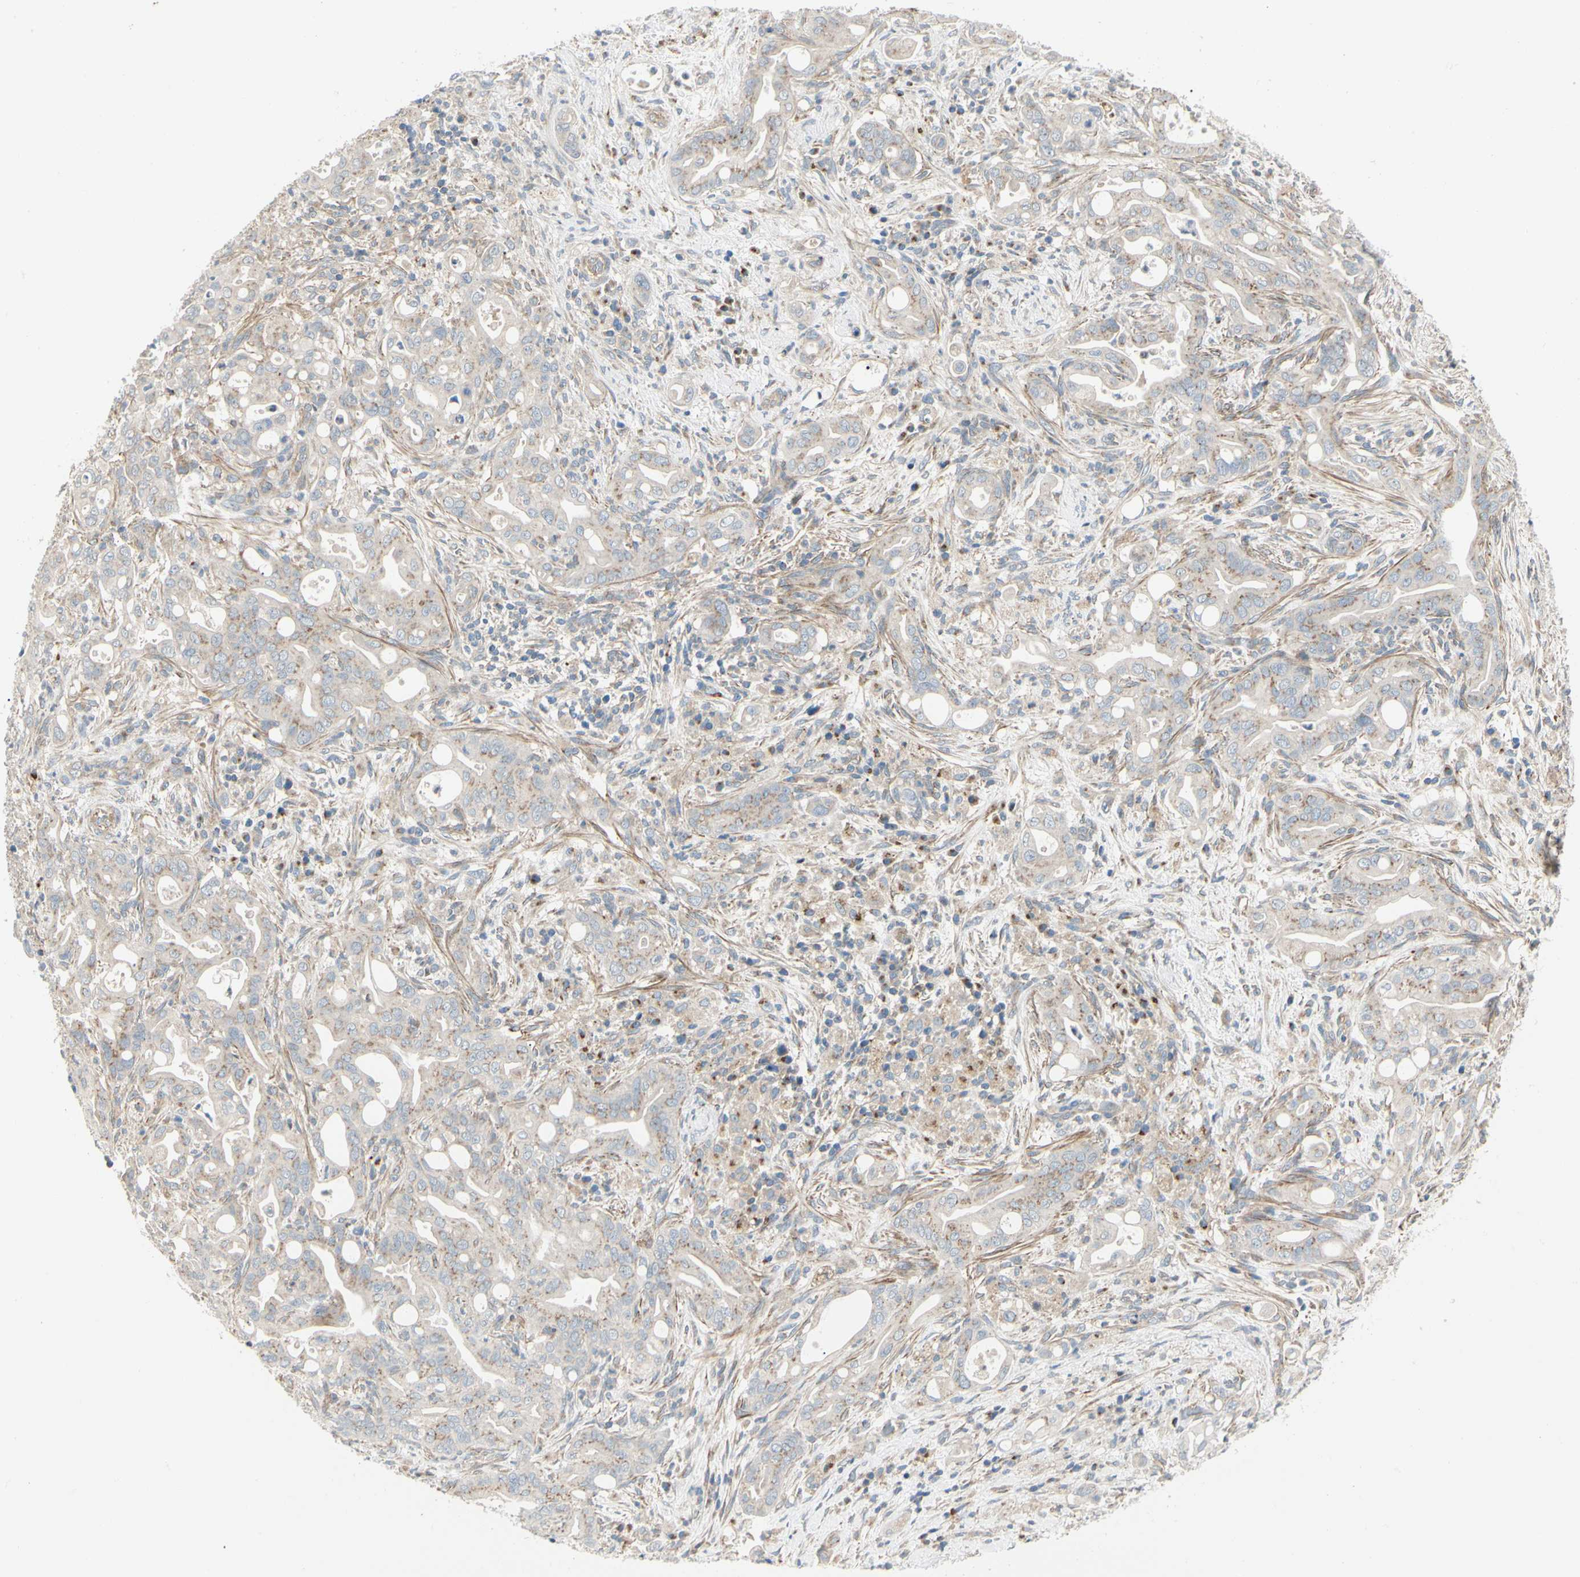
{"staining": {"intensity": "weak", "quantity": "25%-75%", "location": "cytoplasmic/membranous"}, "tissue": "liver cancer", "cell_type": "Tumor cells", "image_type": "cancer", "snomed": [{"axis": "morphology", "description": "Cholangiocarcinoma"}, {"axis": "topography", "description": "Liver"}], "caption": "Approximately 25%-75% of tumor cells in human liver cancer show weak cytoplasmic/membranous protein expression as visualized by brown immunohistochemical staining.", "gene": "ABCA3", "patient": {"sex": "female", "age": 68}}